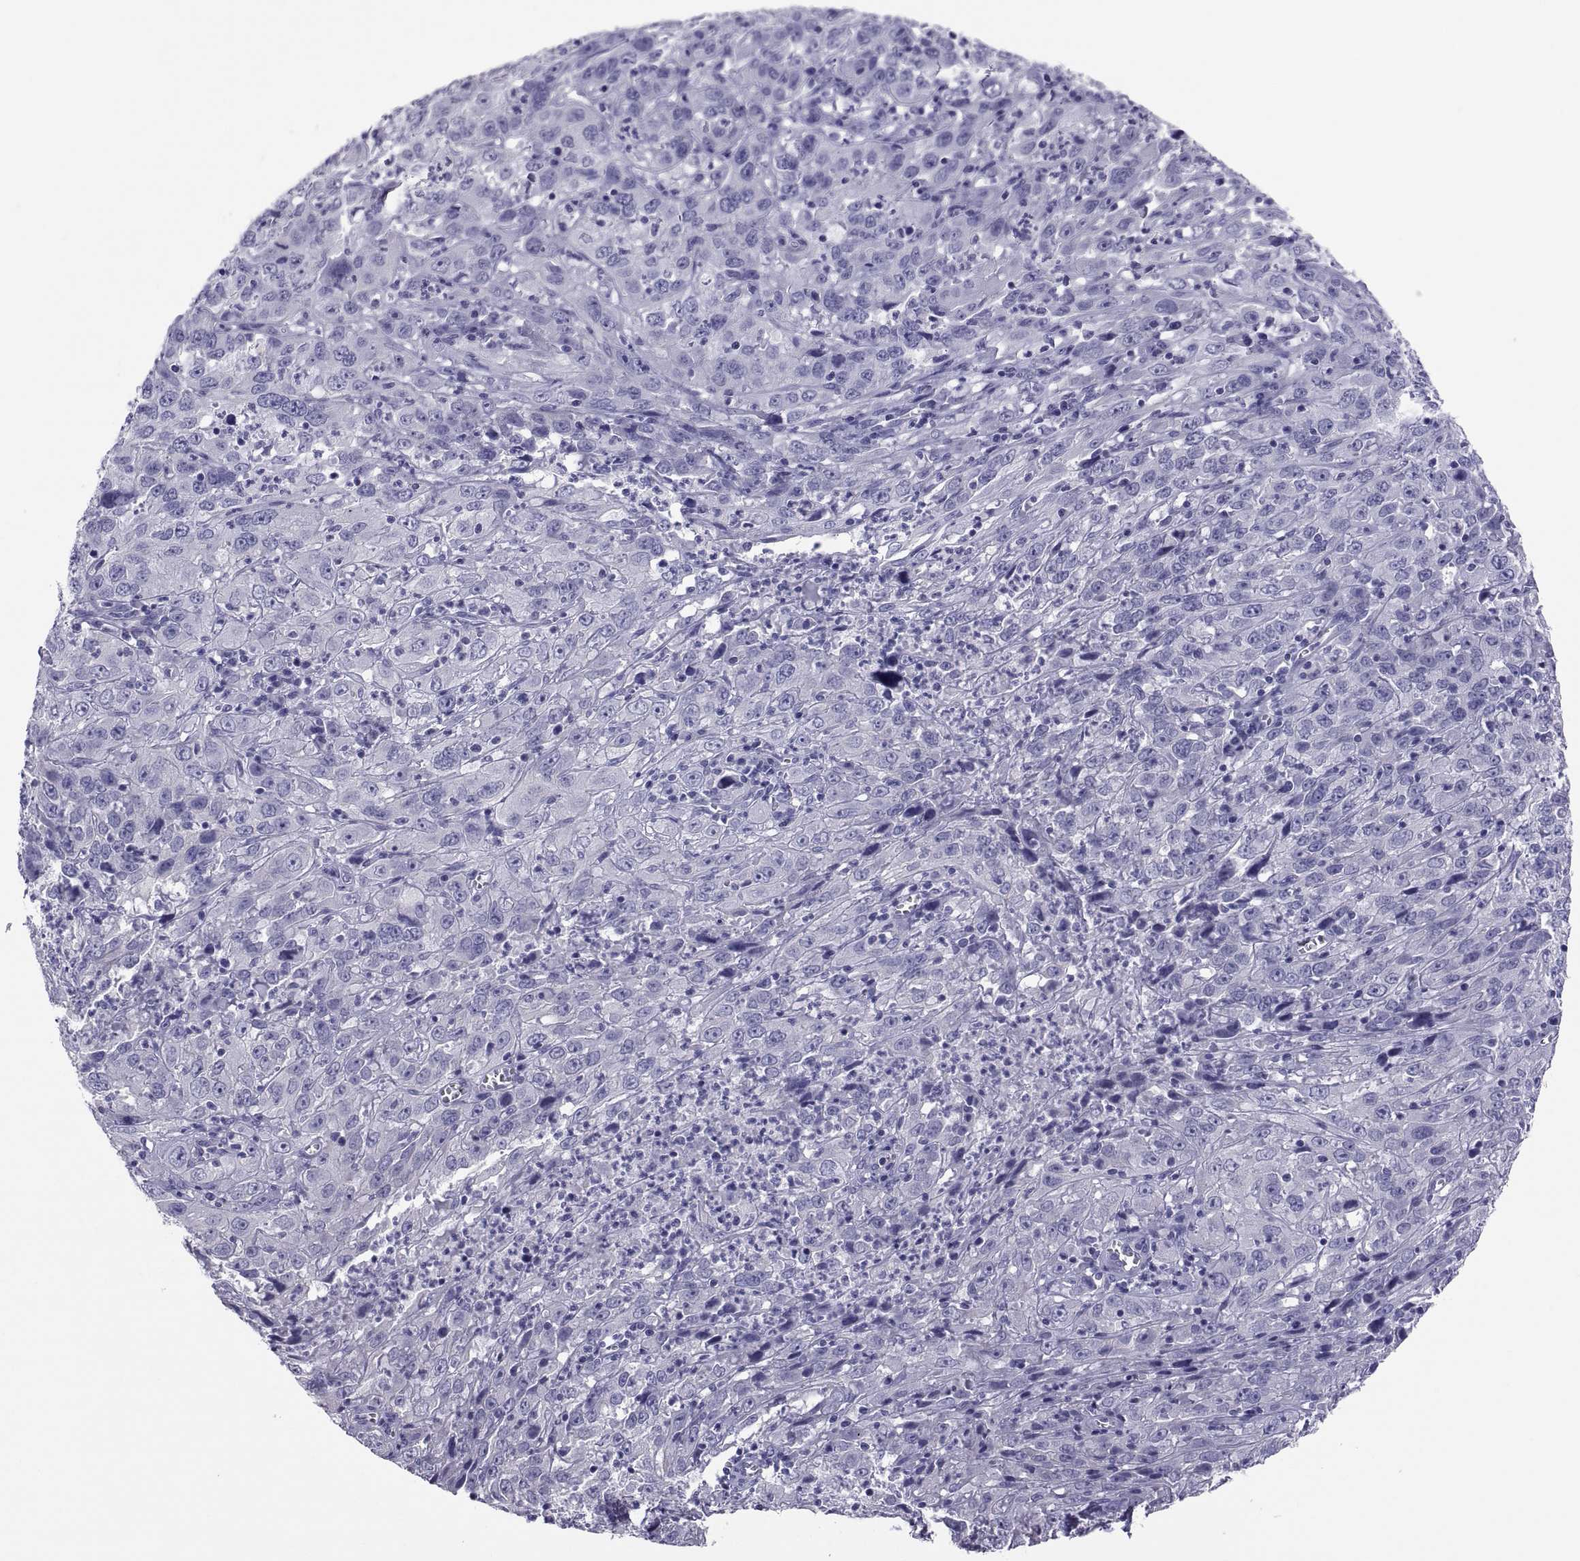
{"staining": {"intensity": "negative", "quantity": "none", "location": "none"}, "tissue": "cervical cancer", "cell_type": "Tumor cells", "image_type": "cancer", "snomed": [{"axis": "morphology", "description": "Squamous cell carcinoma, NOS"}, {"axis": "topography", "description": "Cervix"}], "caption": "An immunohistochemistry (IHC) photomicrograph of cervical cancer (squamous cell carcinoma) is shown. There is no staining in tumor cells of cervical cancer (squamous cell carcinoma). (DAB (3,3'-diaminobenzidine) immunohistochemistry with hematoxylin counter stain).", "gene": "RNASE12", "patient": {"sex": "female", "age": 32}}